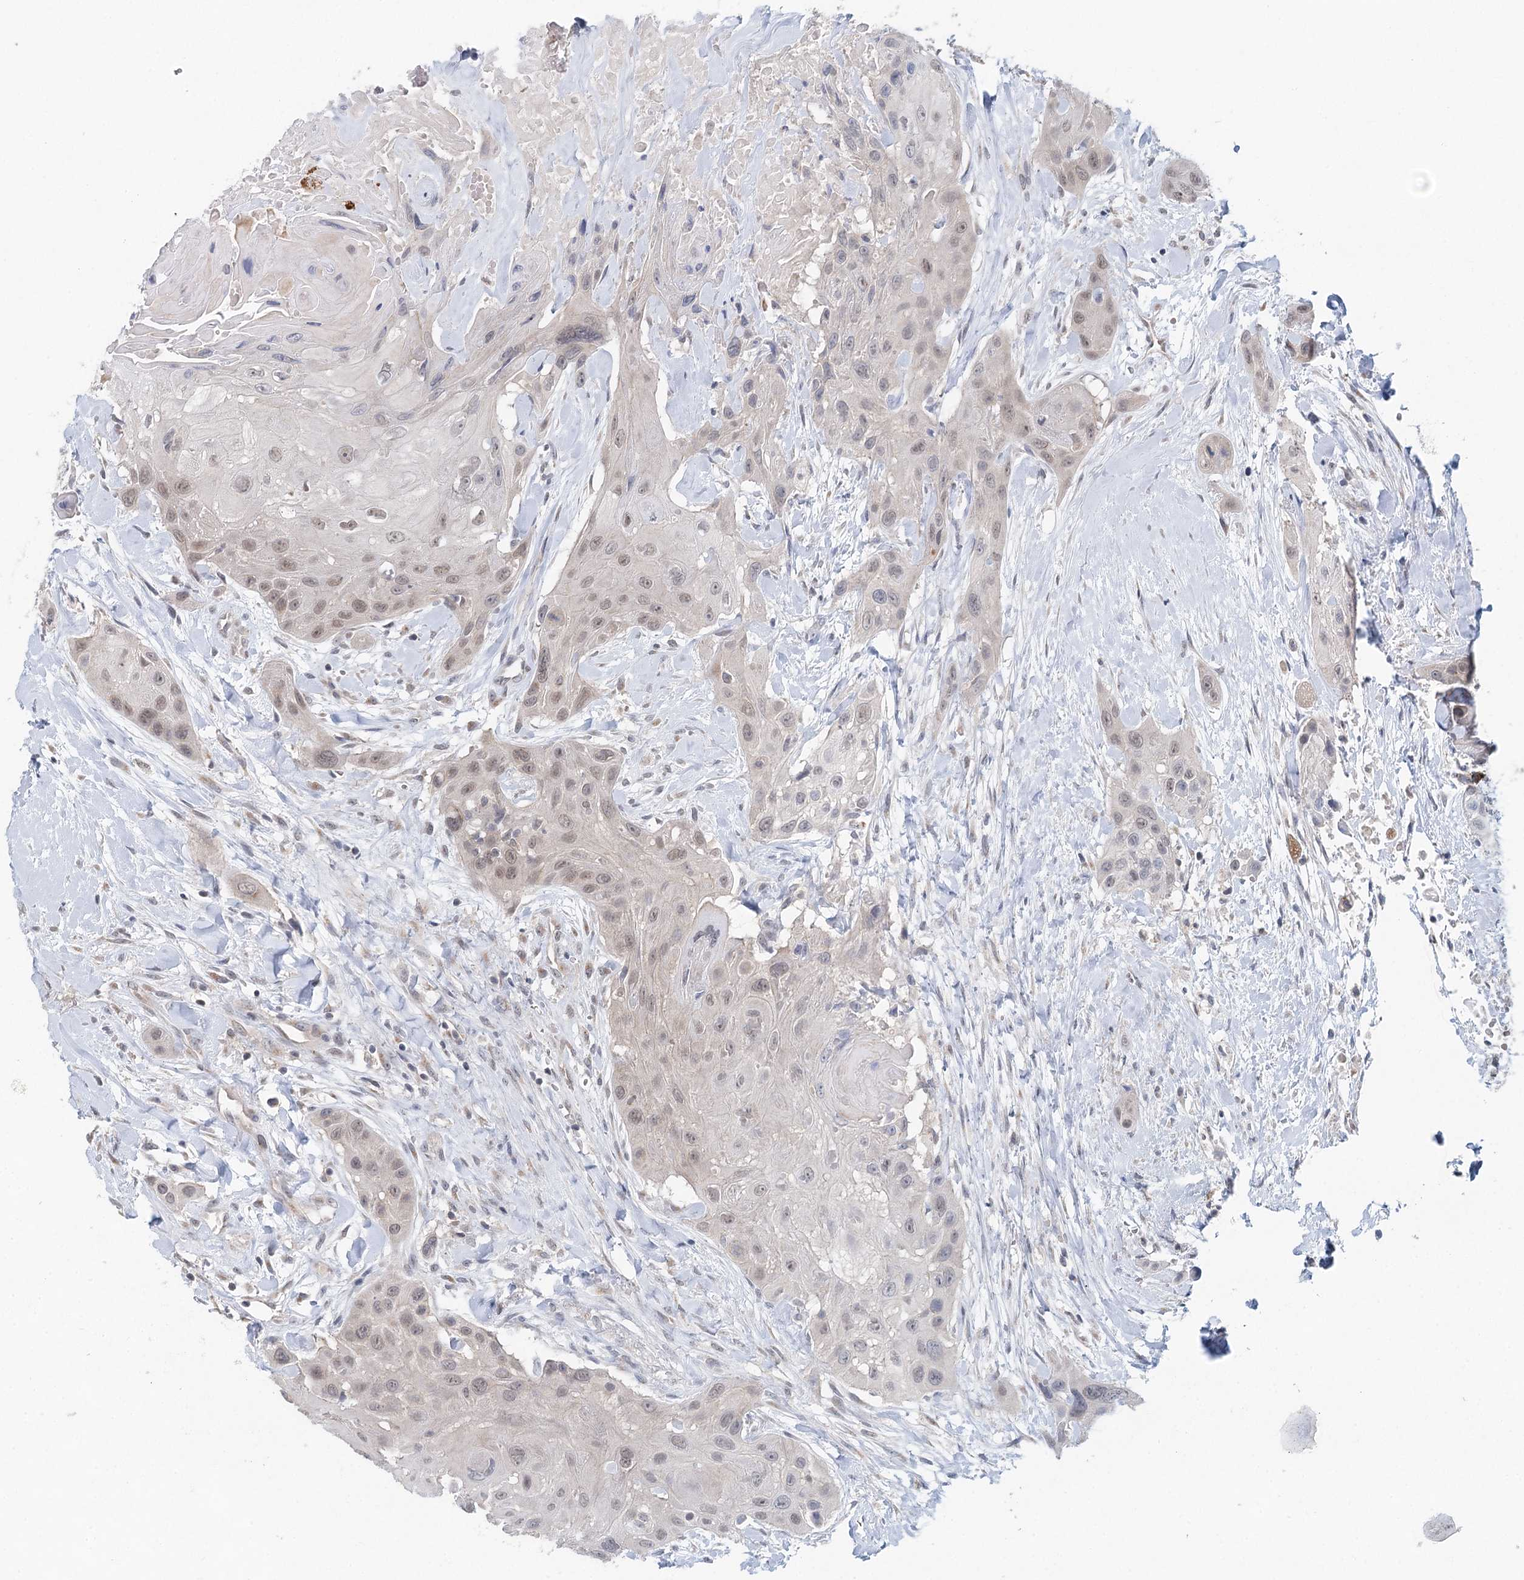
{"staining": {"intensity": "weak", "quantity": "25%-75%", "location": "nuclear"}, "tissue": "head and neck cancer", "cell_type": "Tumor cells", "image_type": "cancer", "snomed": [{"axis": "morphology", "description": "Squamous cell carcinoma, NOS"}, {"axis": "topography", "description": "Head-Neck"}], "caption": "DAB immunohistochemical staining of human squamous cell carcinoma (head and neck) displays weak nuclear protein positivity in approximately 25%-75% of tumor cells. Nuclei are stained in blue.", "gene": "BLTP1", "patient": {"sex": "male", "age": 81}}